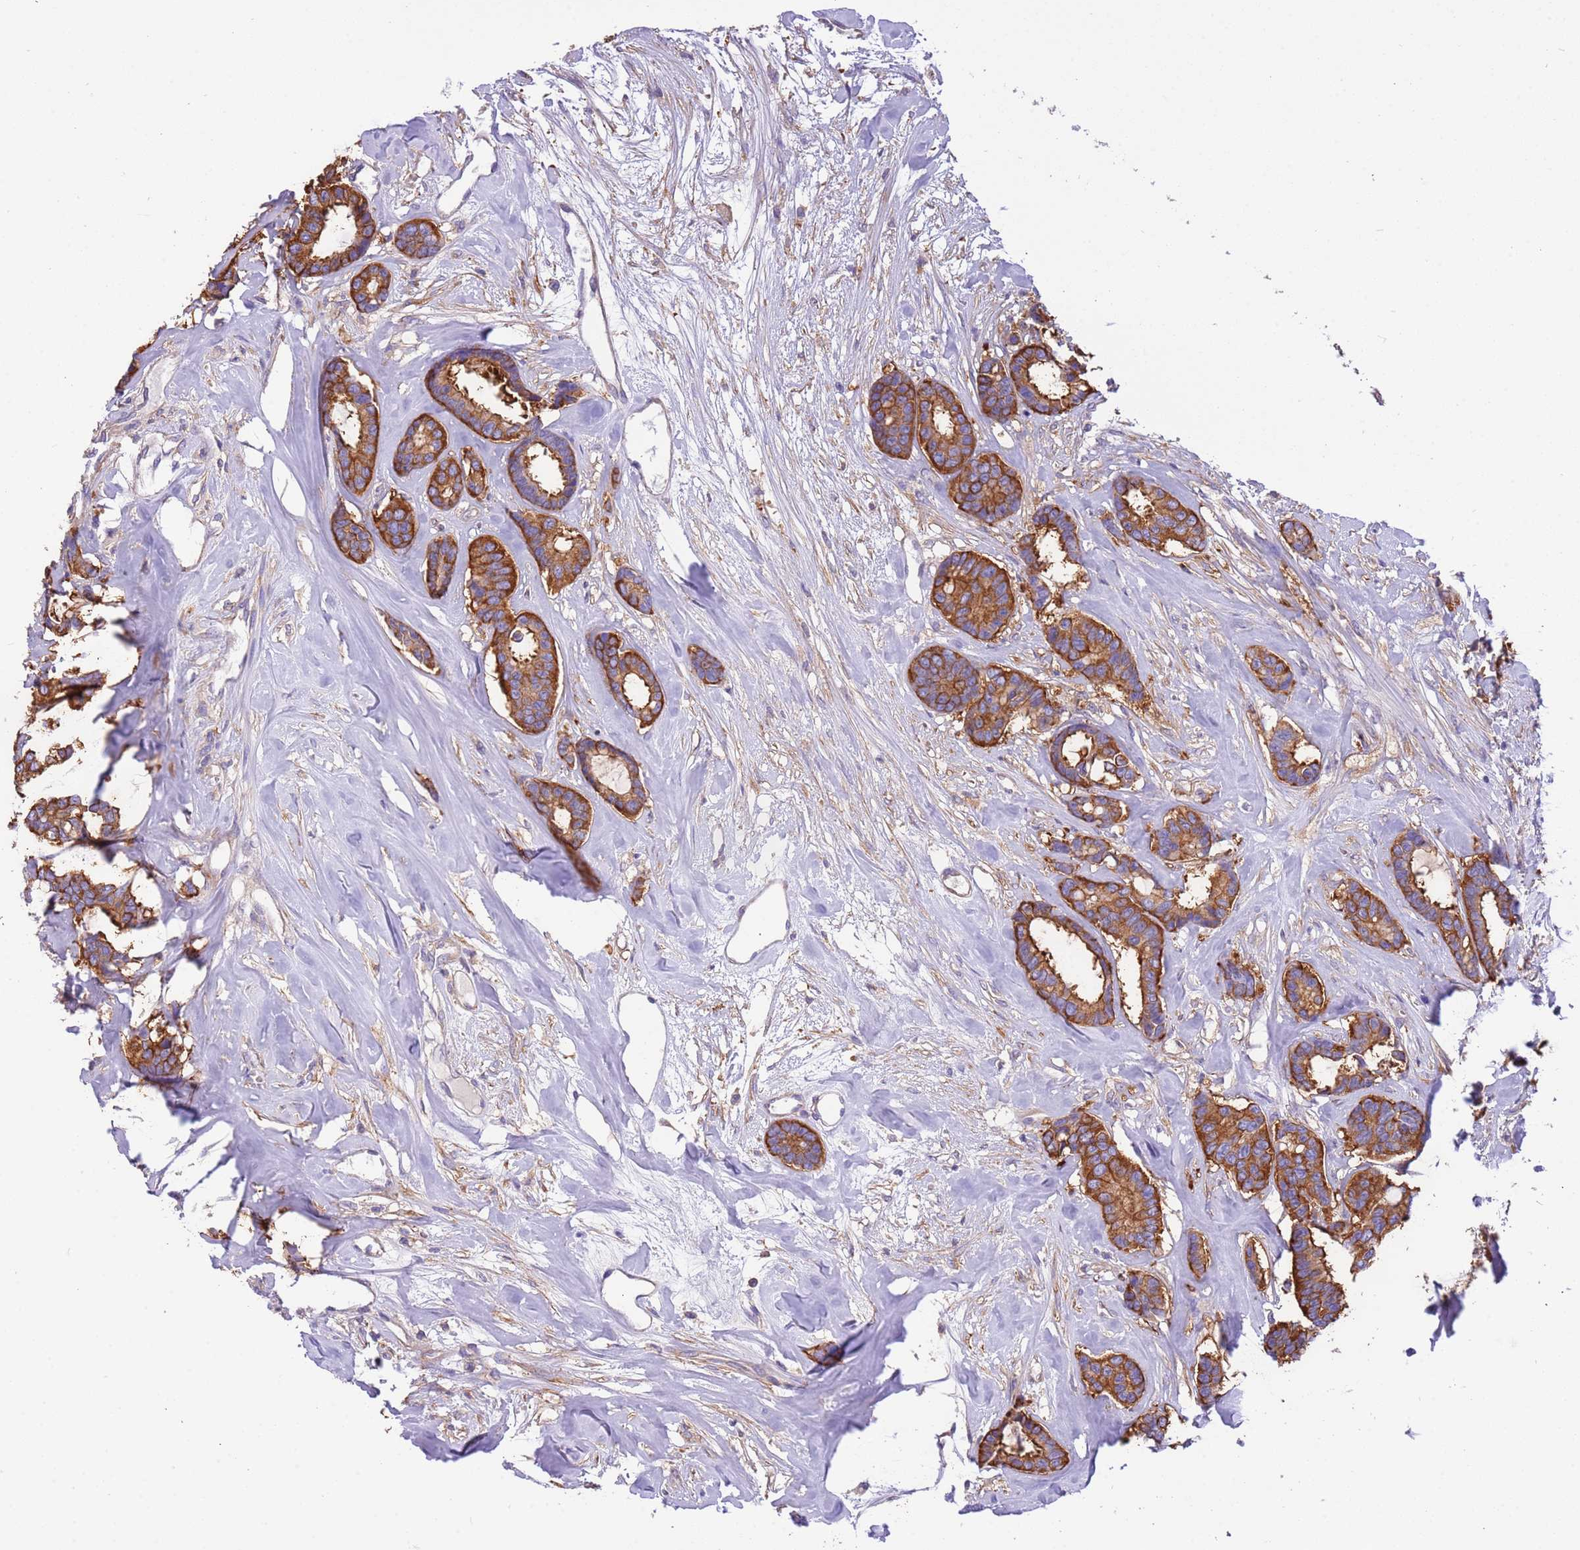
{"staining": {"intensity": "strong", "quantity": ">75%", "location": "cytoplasmic/membranous"}, "tissue": "breast cancer", "cell_type": "Tumor cells", "image_type": "cancer", "snomed": [{"axis": "morphology", "description": "Duct carcinoma"}, {"axis": "topography", "description": "Breast"}], "caption": "Immunohistochemical staining of human infiltrating ductal carcinoma (breast) demonstrates high levels of strong cytoplasmic/membranous expression in approximately >75% of tumor cells.", "gene": "NAALADL1", "patient": {"sex": "female", "age": 87}}